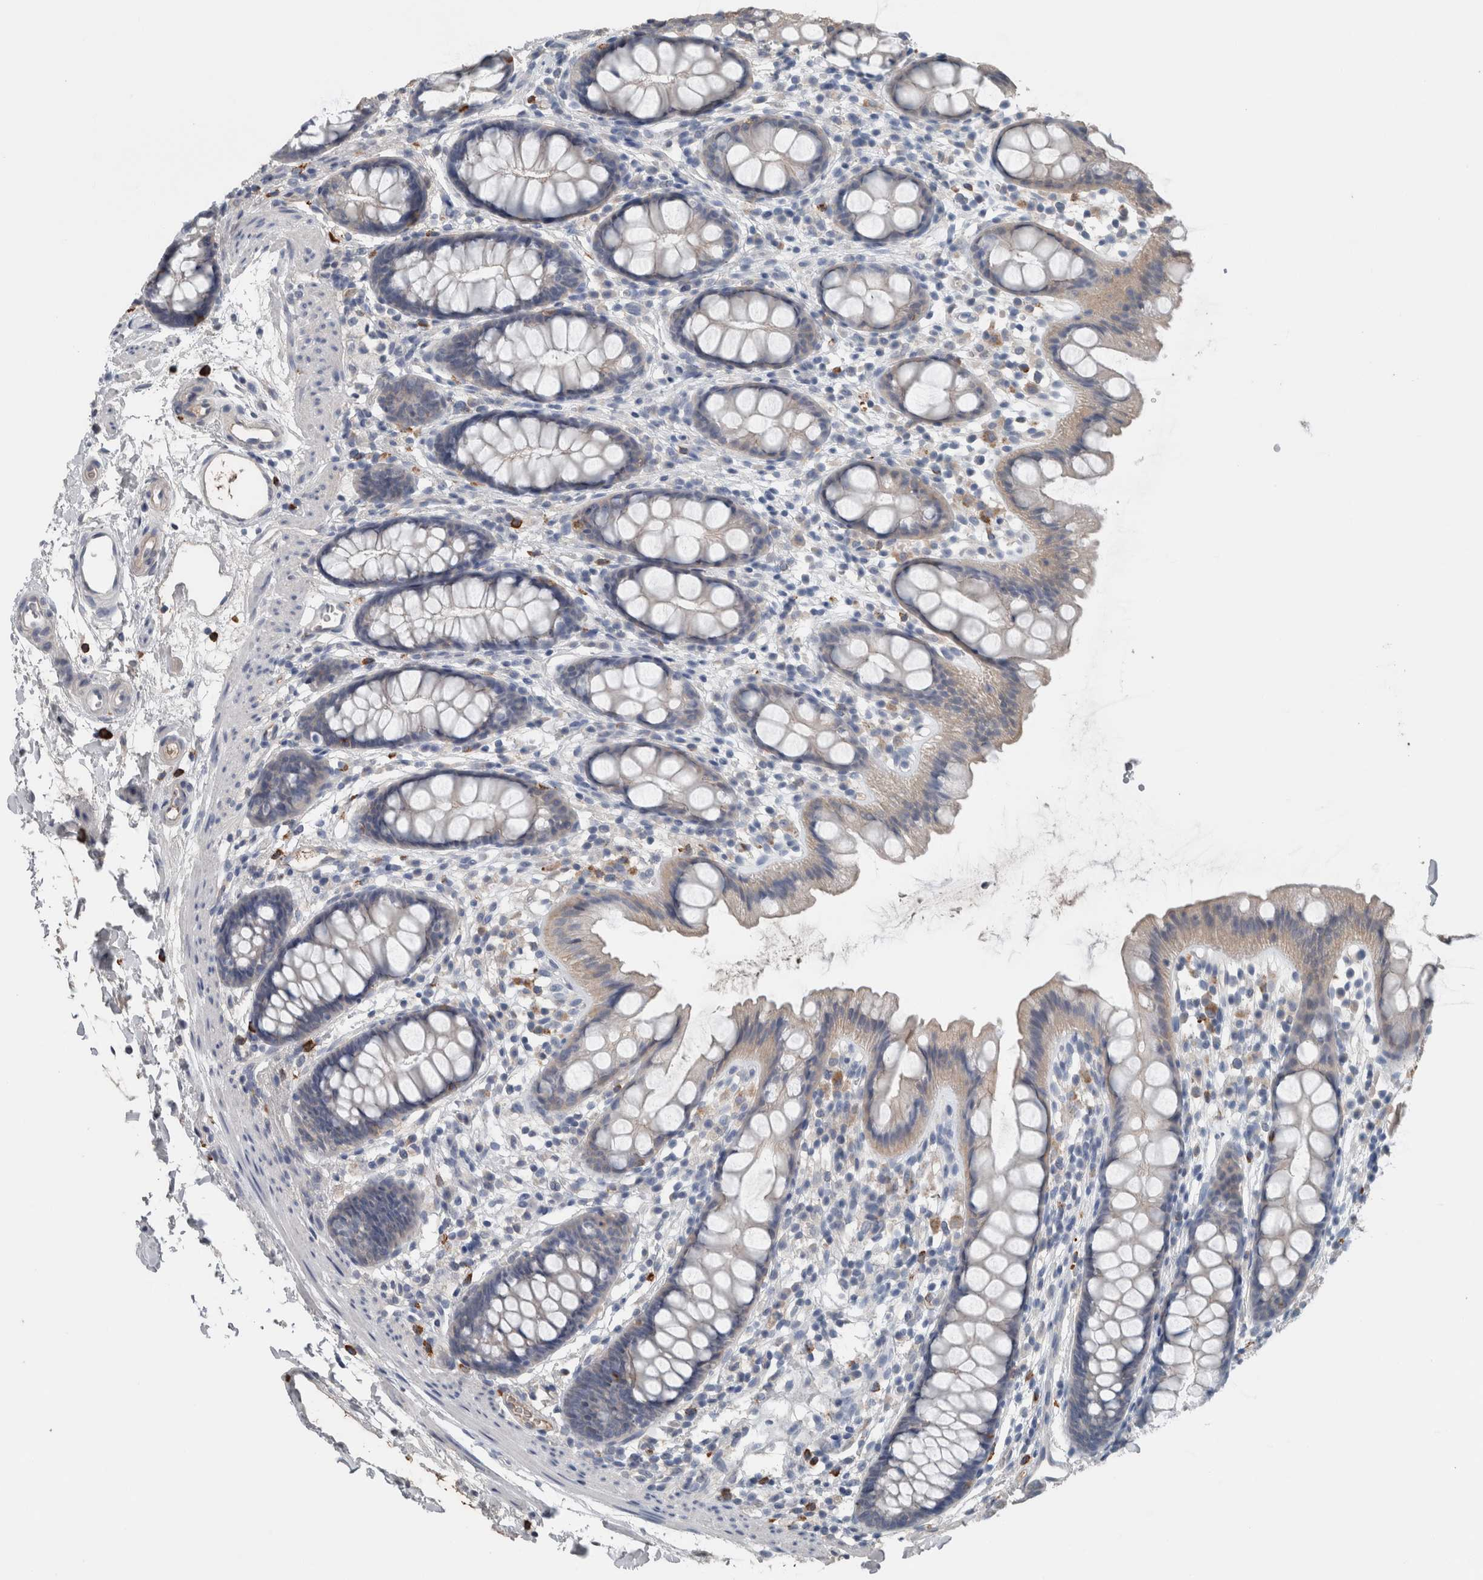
{"staining": {"intensity": "negative", "quantity": "none", "location": "none"}, "tissue": "rectum", "cell_type": "Glandular cells", "image_type": "normal", "snomed": [{"axis": "morphology", "description": "Normal tissue, NOS"}, {"axis": "topography", "description": "Rectum"}], "caption": "The photomicrograph shows no significant expression in glandular cells of rectum.", "gene": "CRNN", "patient": {"sex": "female", "age": 65}}